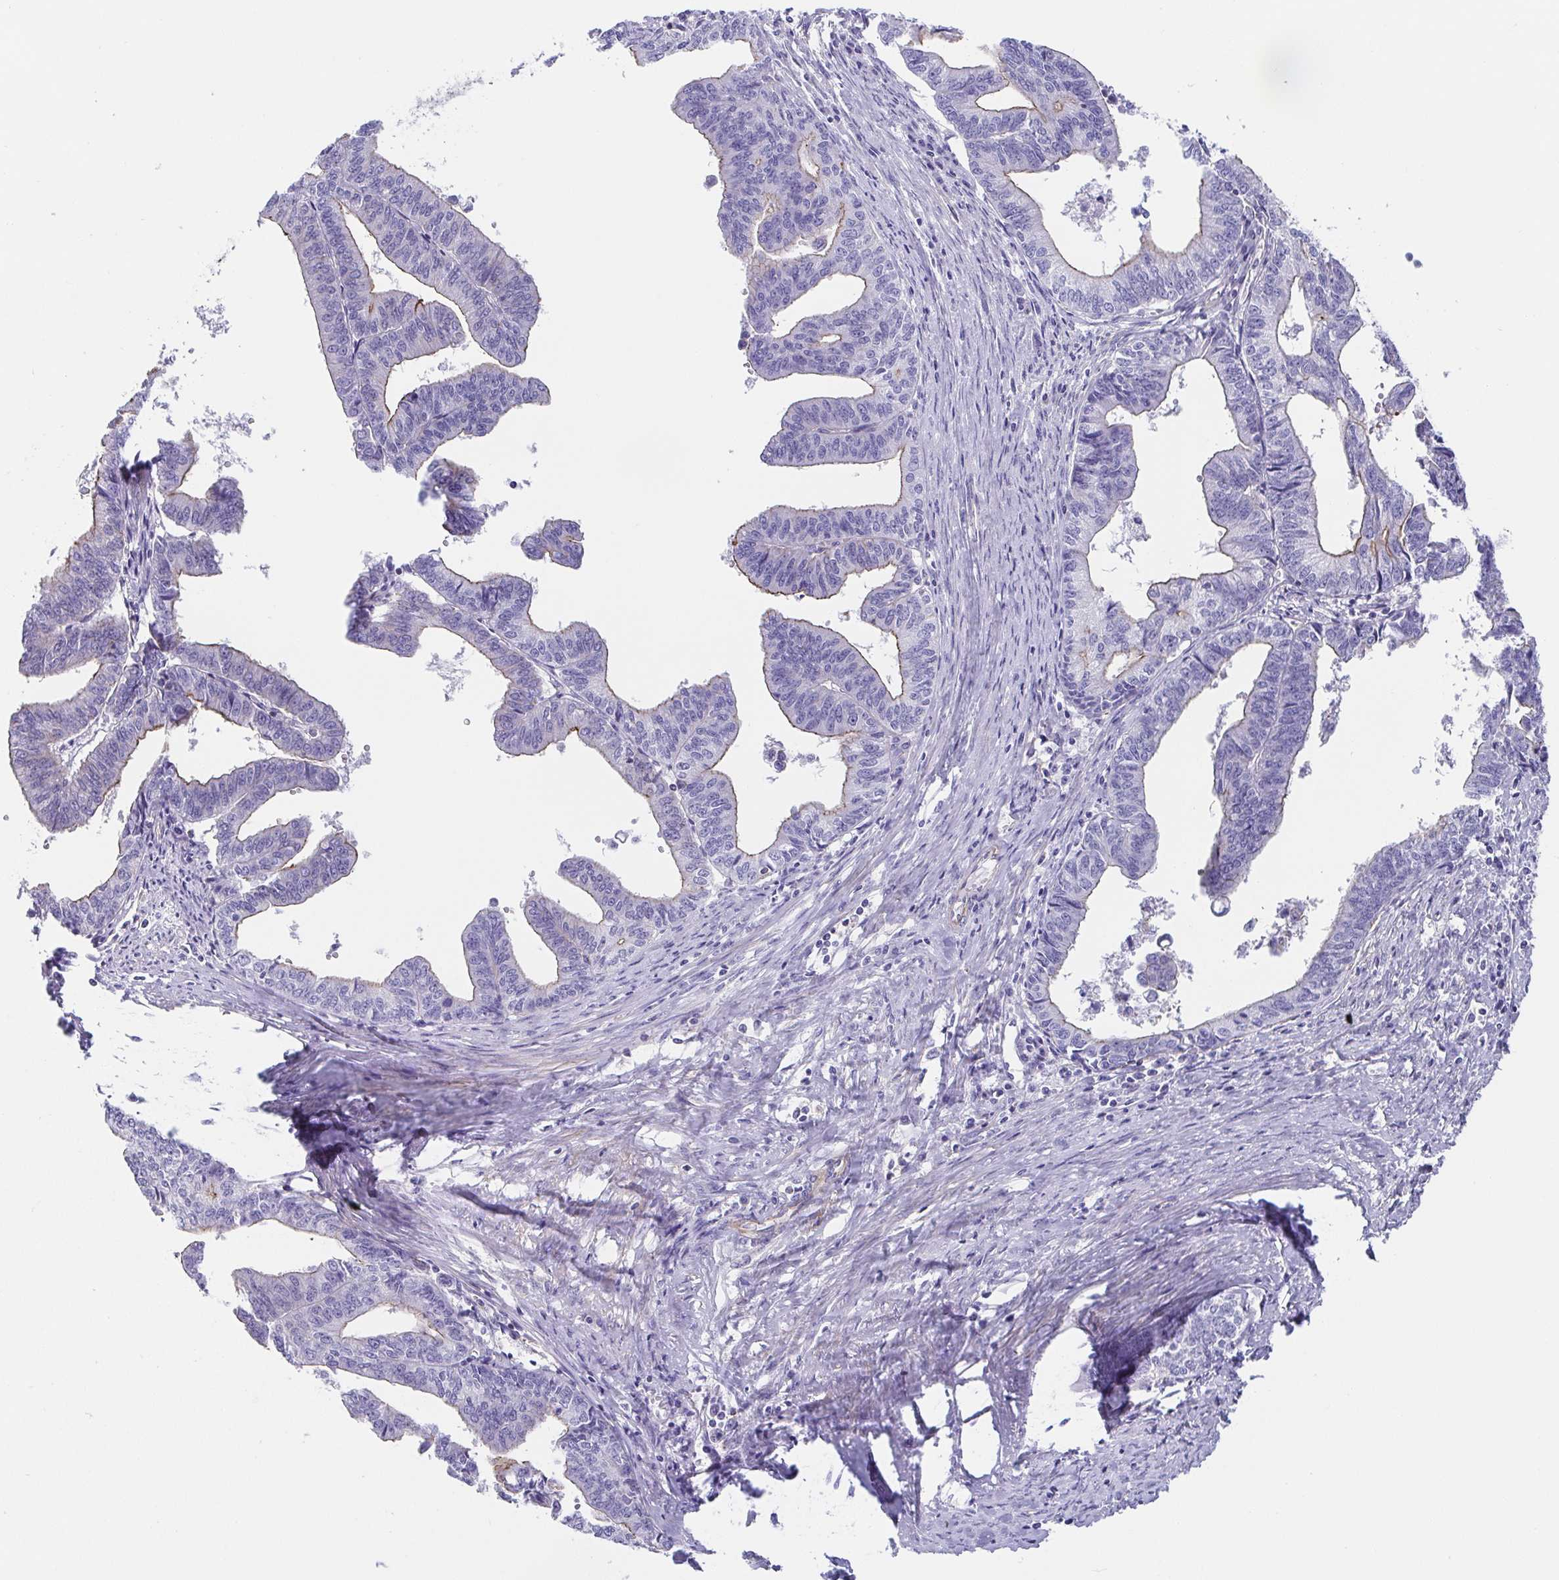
{"staining": {"intensity": "weak", "quantity": "25%-75%", "location": "cytoplasmic/membranous"}, "tissue": "endometrial cancer", "cell_type": "Tumor cells", "image_type": "cancer", "snomed": [{"axis": "morphology", "description": "Adenocarcinoma, NOS"}, {"axis": "topography", "description": "Endometrium"}], "caption": "Weak cytoplasmic/membranous expression is appreciated in approximately 25%-75% of tumor cells in endometrial adenocarcinoma.", "gene": "TRAM2", "patient": {"sex": "female", "age": 65}}